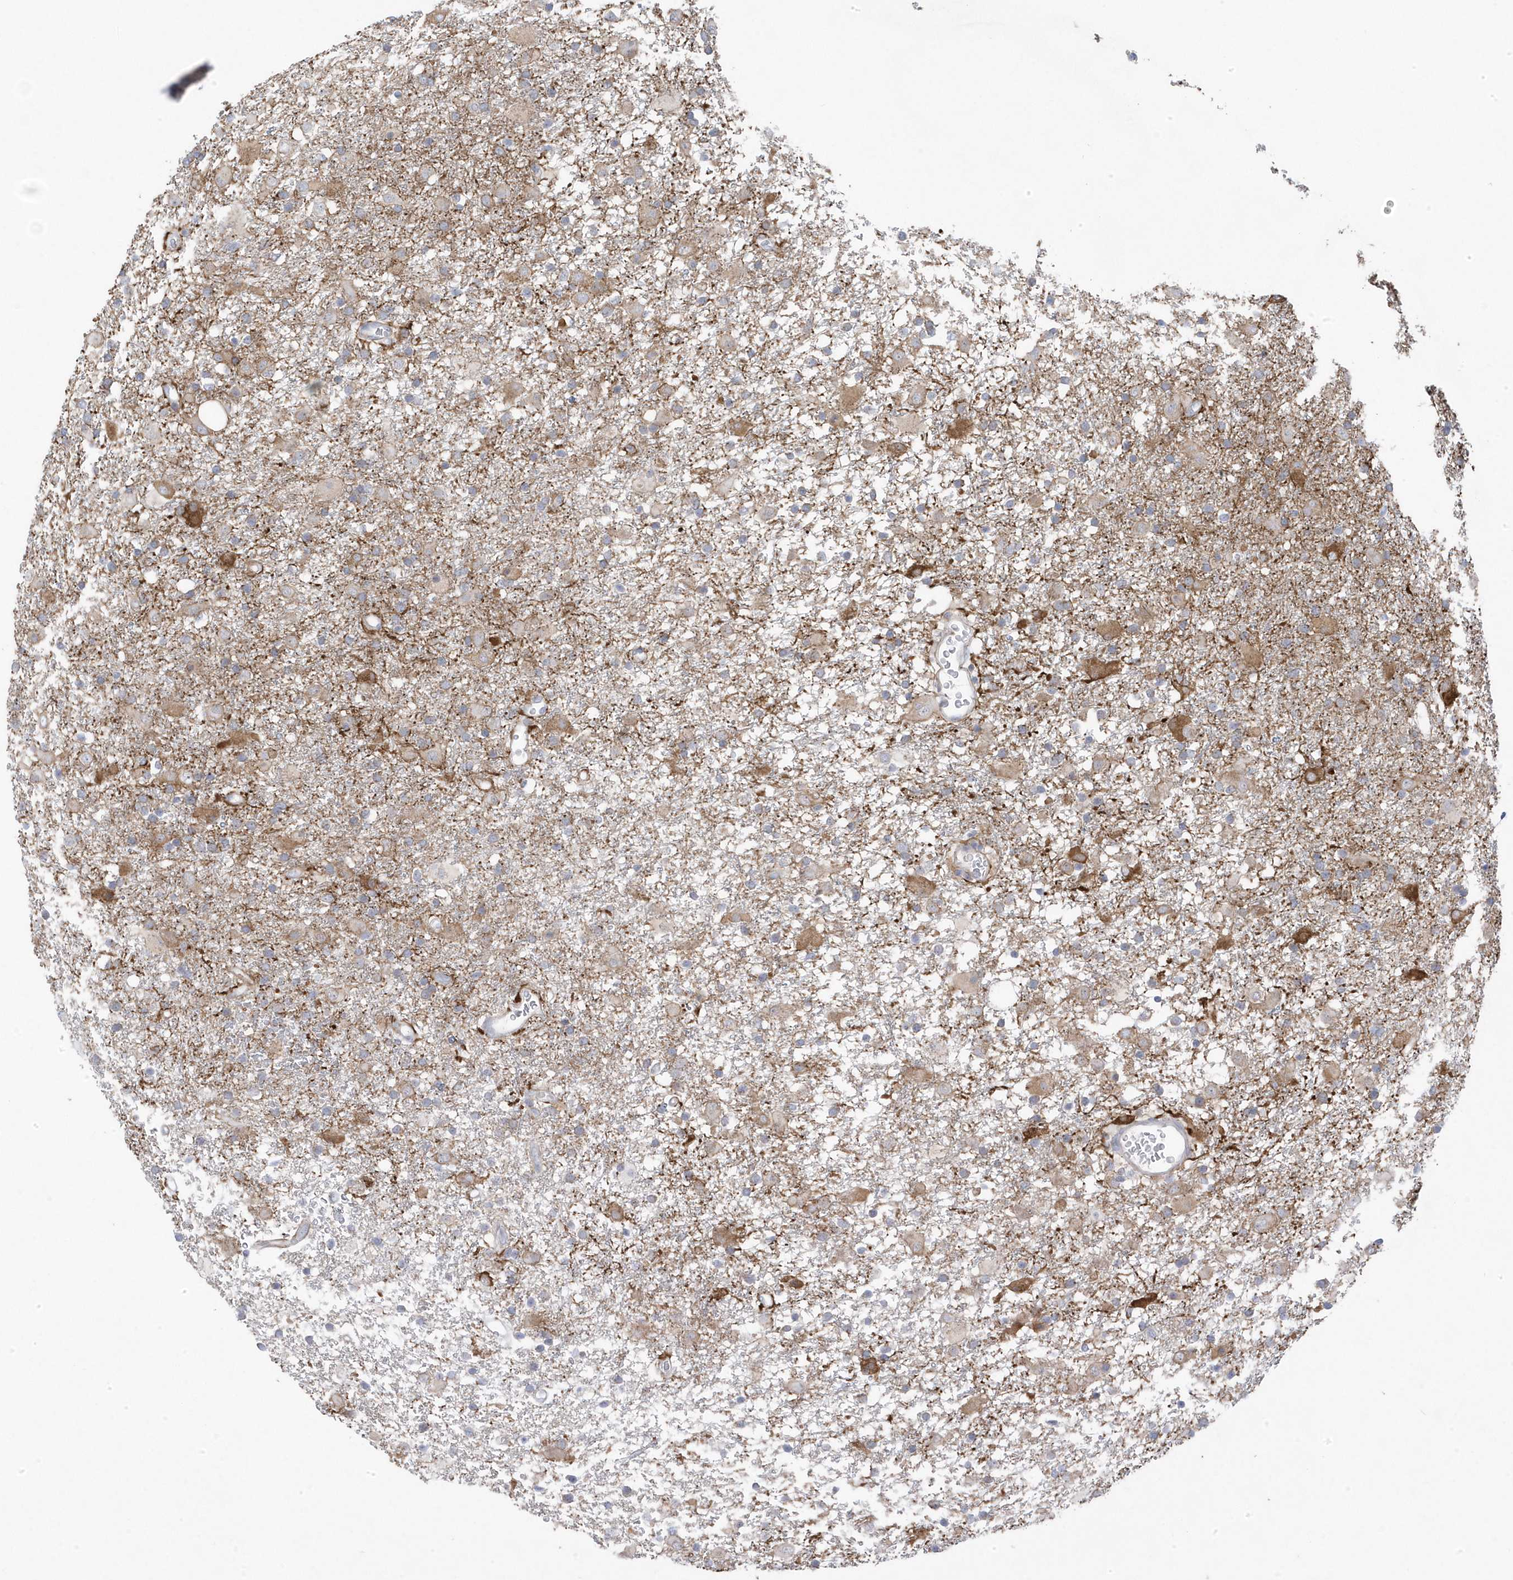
{"staining": {"intensity": "moderate", "quantity": "<25%", "location": "cytoplasmic/membranous"}, "tissue": "glioma", "cell_type": "Tumor cells", "image_type": "cancer", "snomed": [{"axis": "morphology", "description": "Glioma, malignant, Low grade"}, {"axis": "topography", "description": "Brain"}], "caption": "Glioma stained with immunohistochemistry demonstrates moderate cytoplasmic/membranous staining in about <25% of tumor cells. (Brightfield microscopy of DAB IHC at high magnification).", "gene": "ANAPC1", "patient": {"sex": "male", "age": 65}}